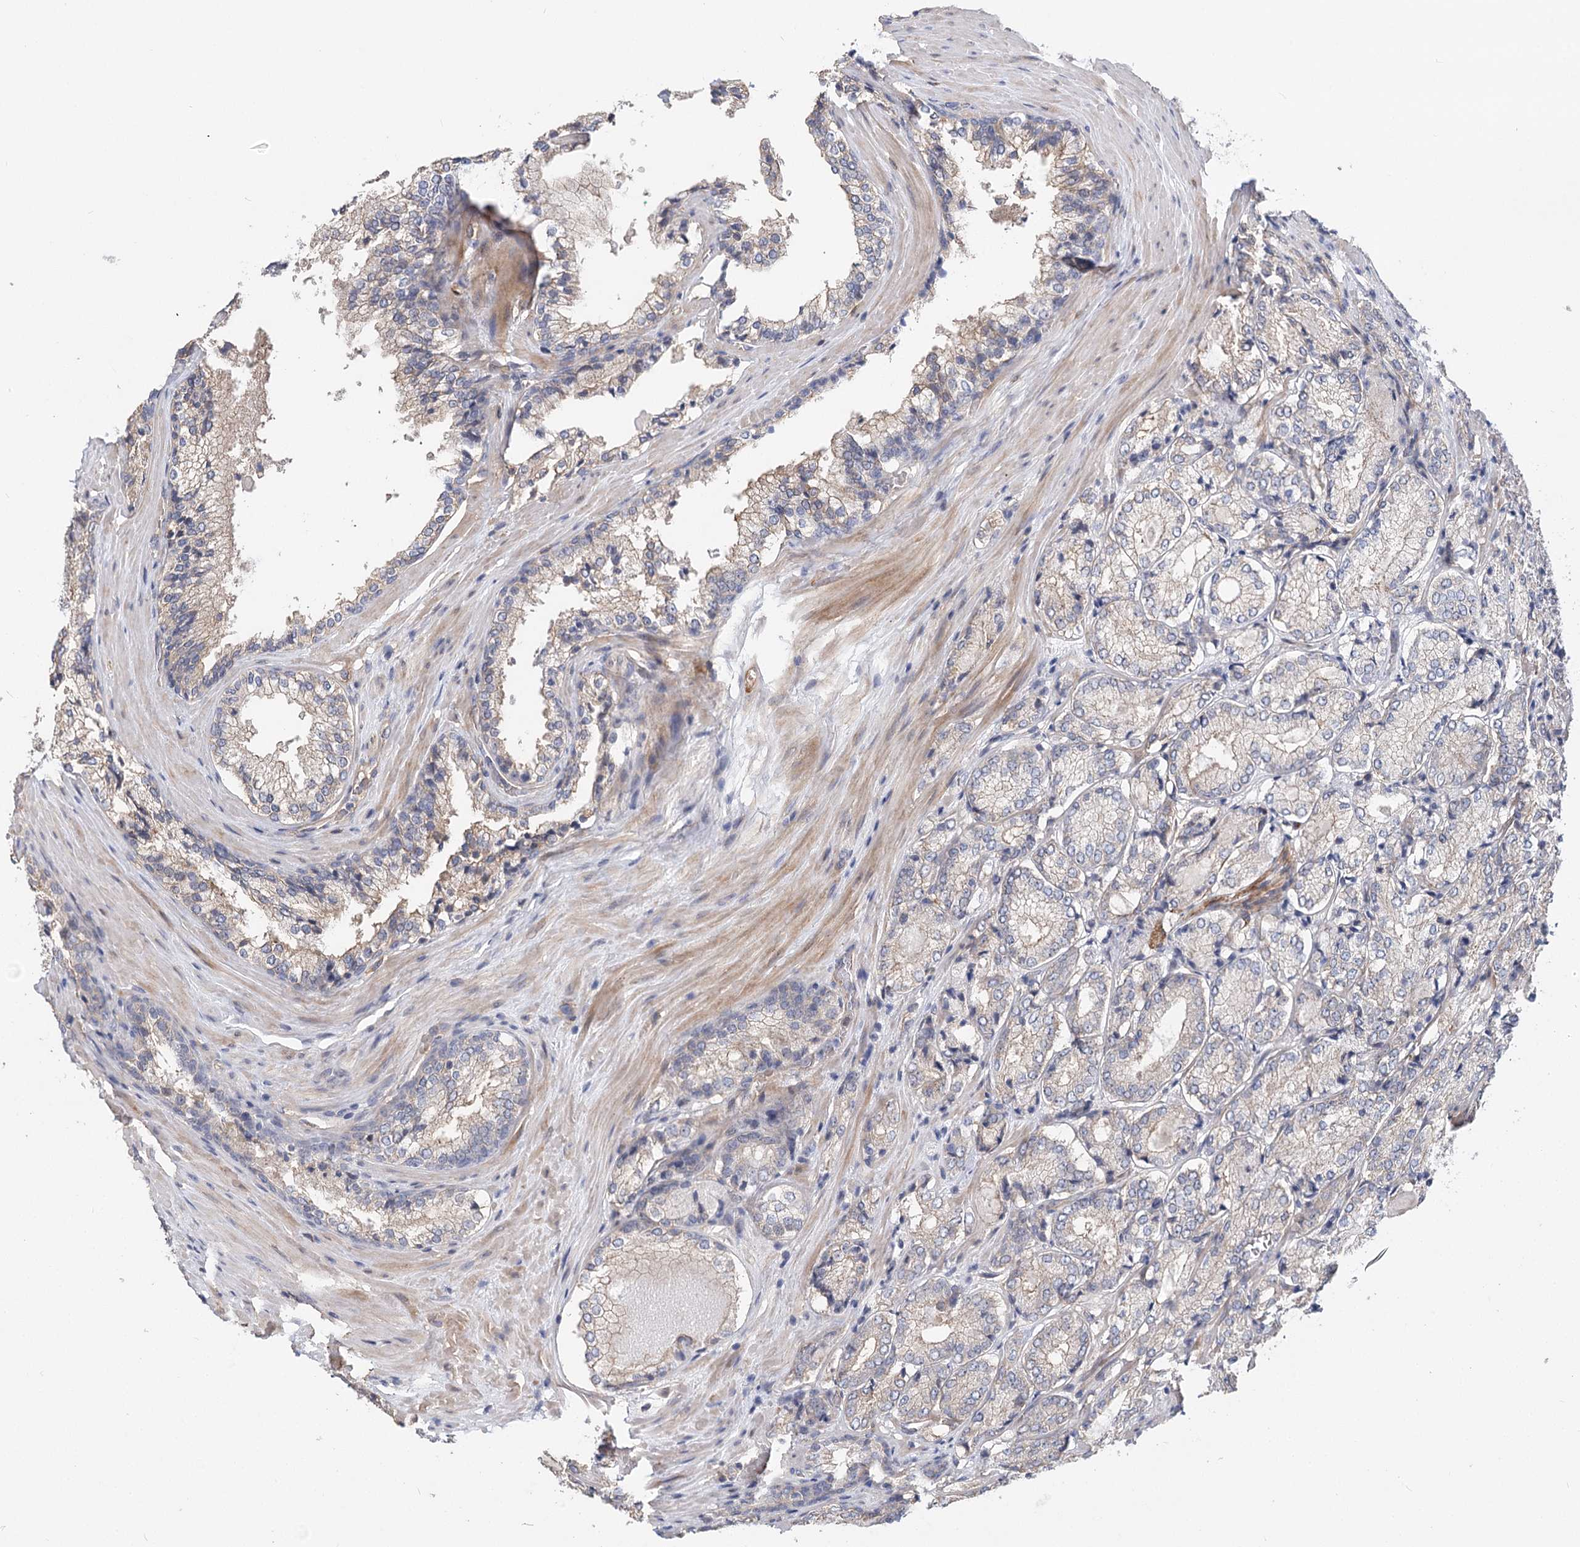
{"staining": {"intensity": "negative", "quantity": "none", "location": "none"}, "tissue": "prostate cancer", "cell_type": "Tumor cells", "image_type": "cancer", "snomed": [{"axis": "morphology", "description": "Adenocarcinoma, Low grade"}, {"axis": "topography", "description": "Prostate"}], "caption": "Tumor cells are negative for protein expression in human prostate cancer (low-grade adenocarcinoma).", "gene": "TMEM218", "patient": {"sex": "male", "age": 74}}